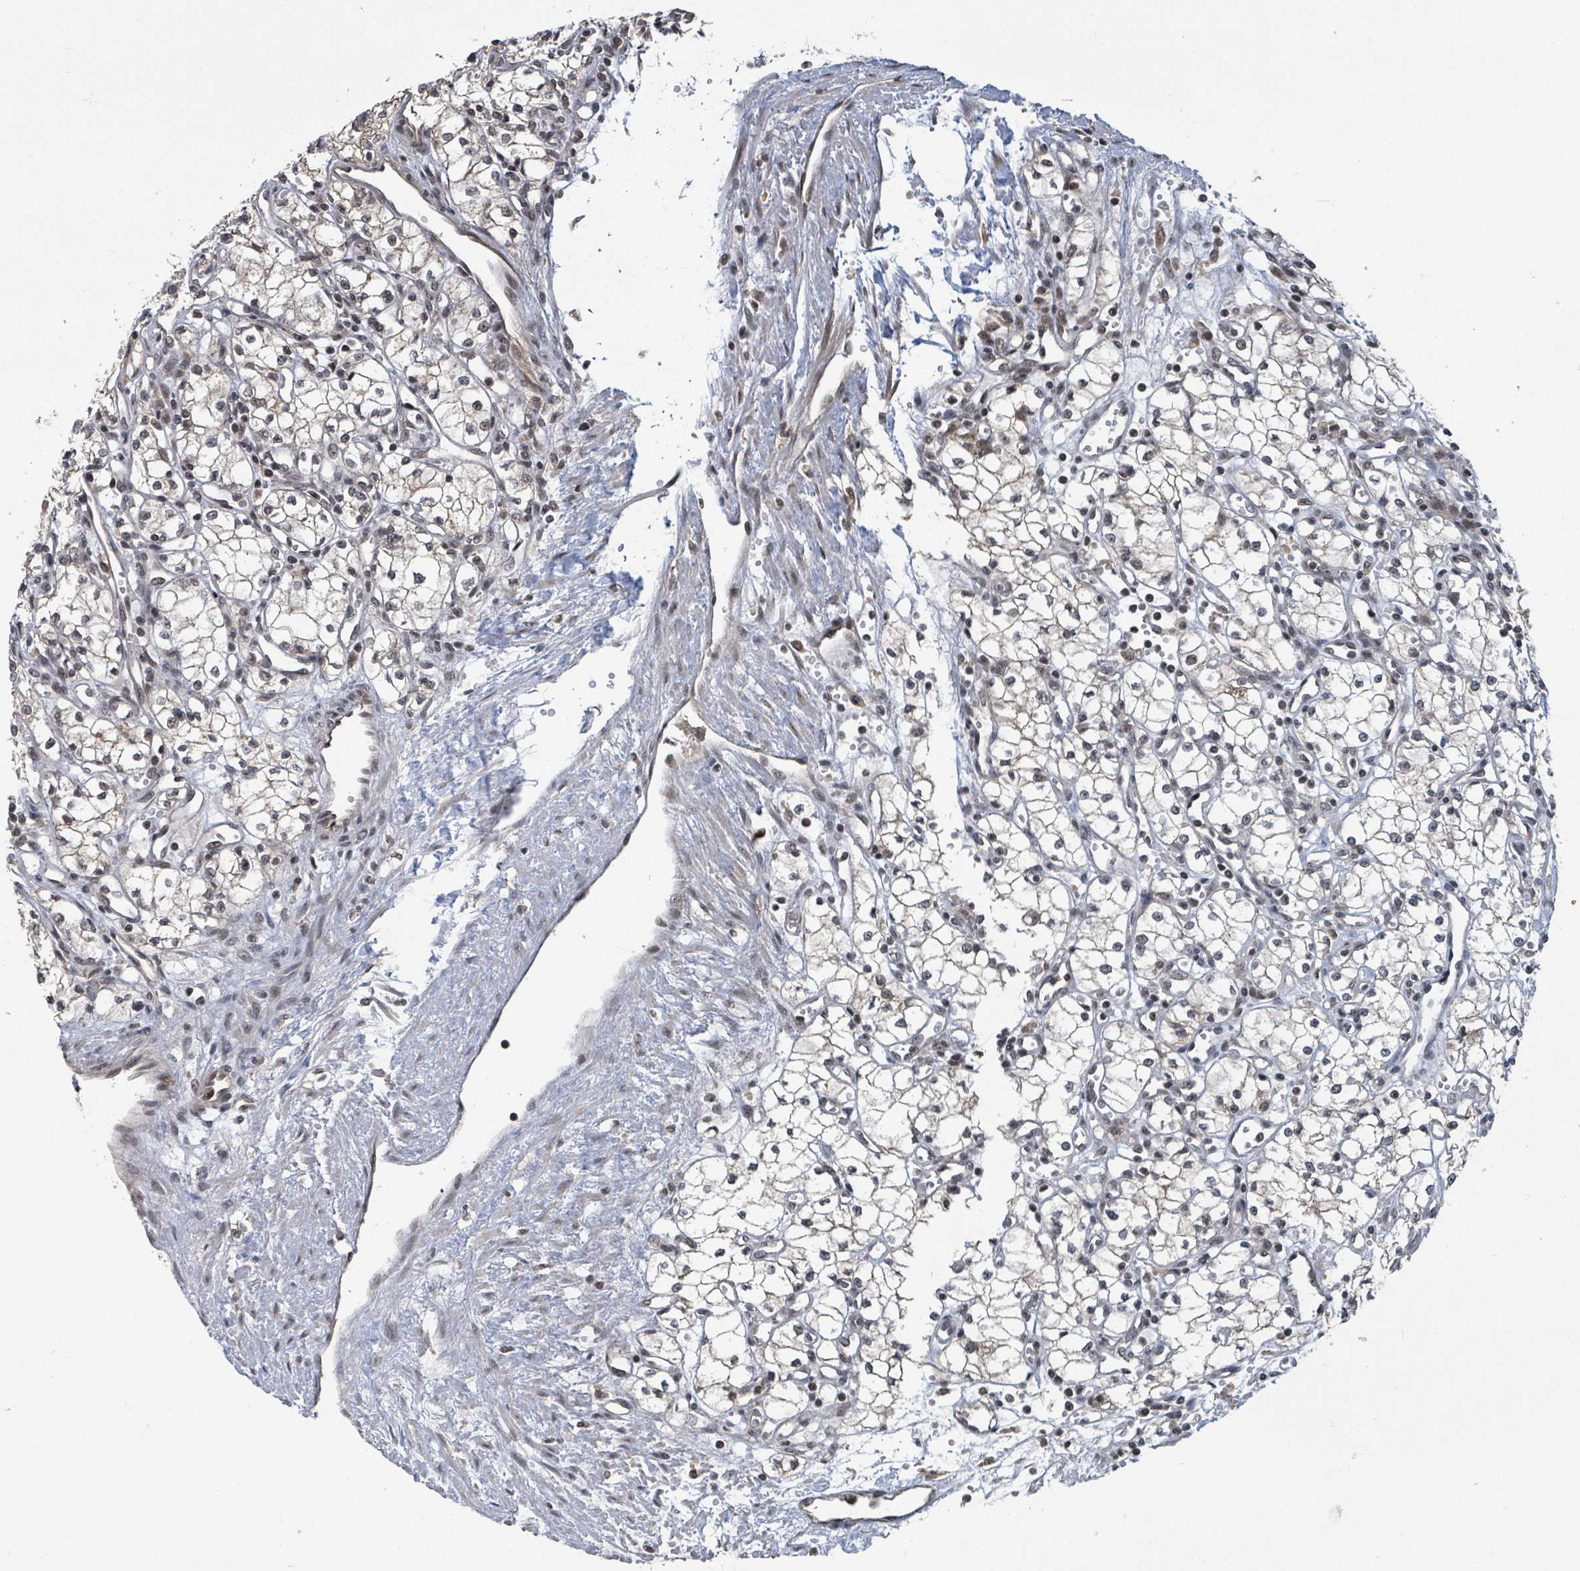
{"staining": {"intensity": "weak", "quantity": "25%-75%", "location": "nuclear"}, "tissue": "renal cancer", "cell_type": "Tumor cells", "image_type": "cancer", "snomed": [{"axis": "morphology", "description": "Adenocarcinoma, NOS"}, {"axis": "topography", "description": "Kidney"}], "caption": "A high-resolution image shows immunohistochemistry (IHC) staining of adenocarcinoma (renal), which shows weak nuclear positivity in about 25%-75% of tumor cells.", "gene": "ZBTB14", "patient": {"sex": "male", "age": 59}}